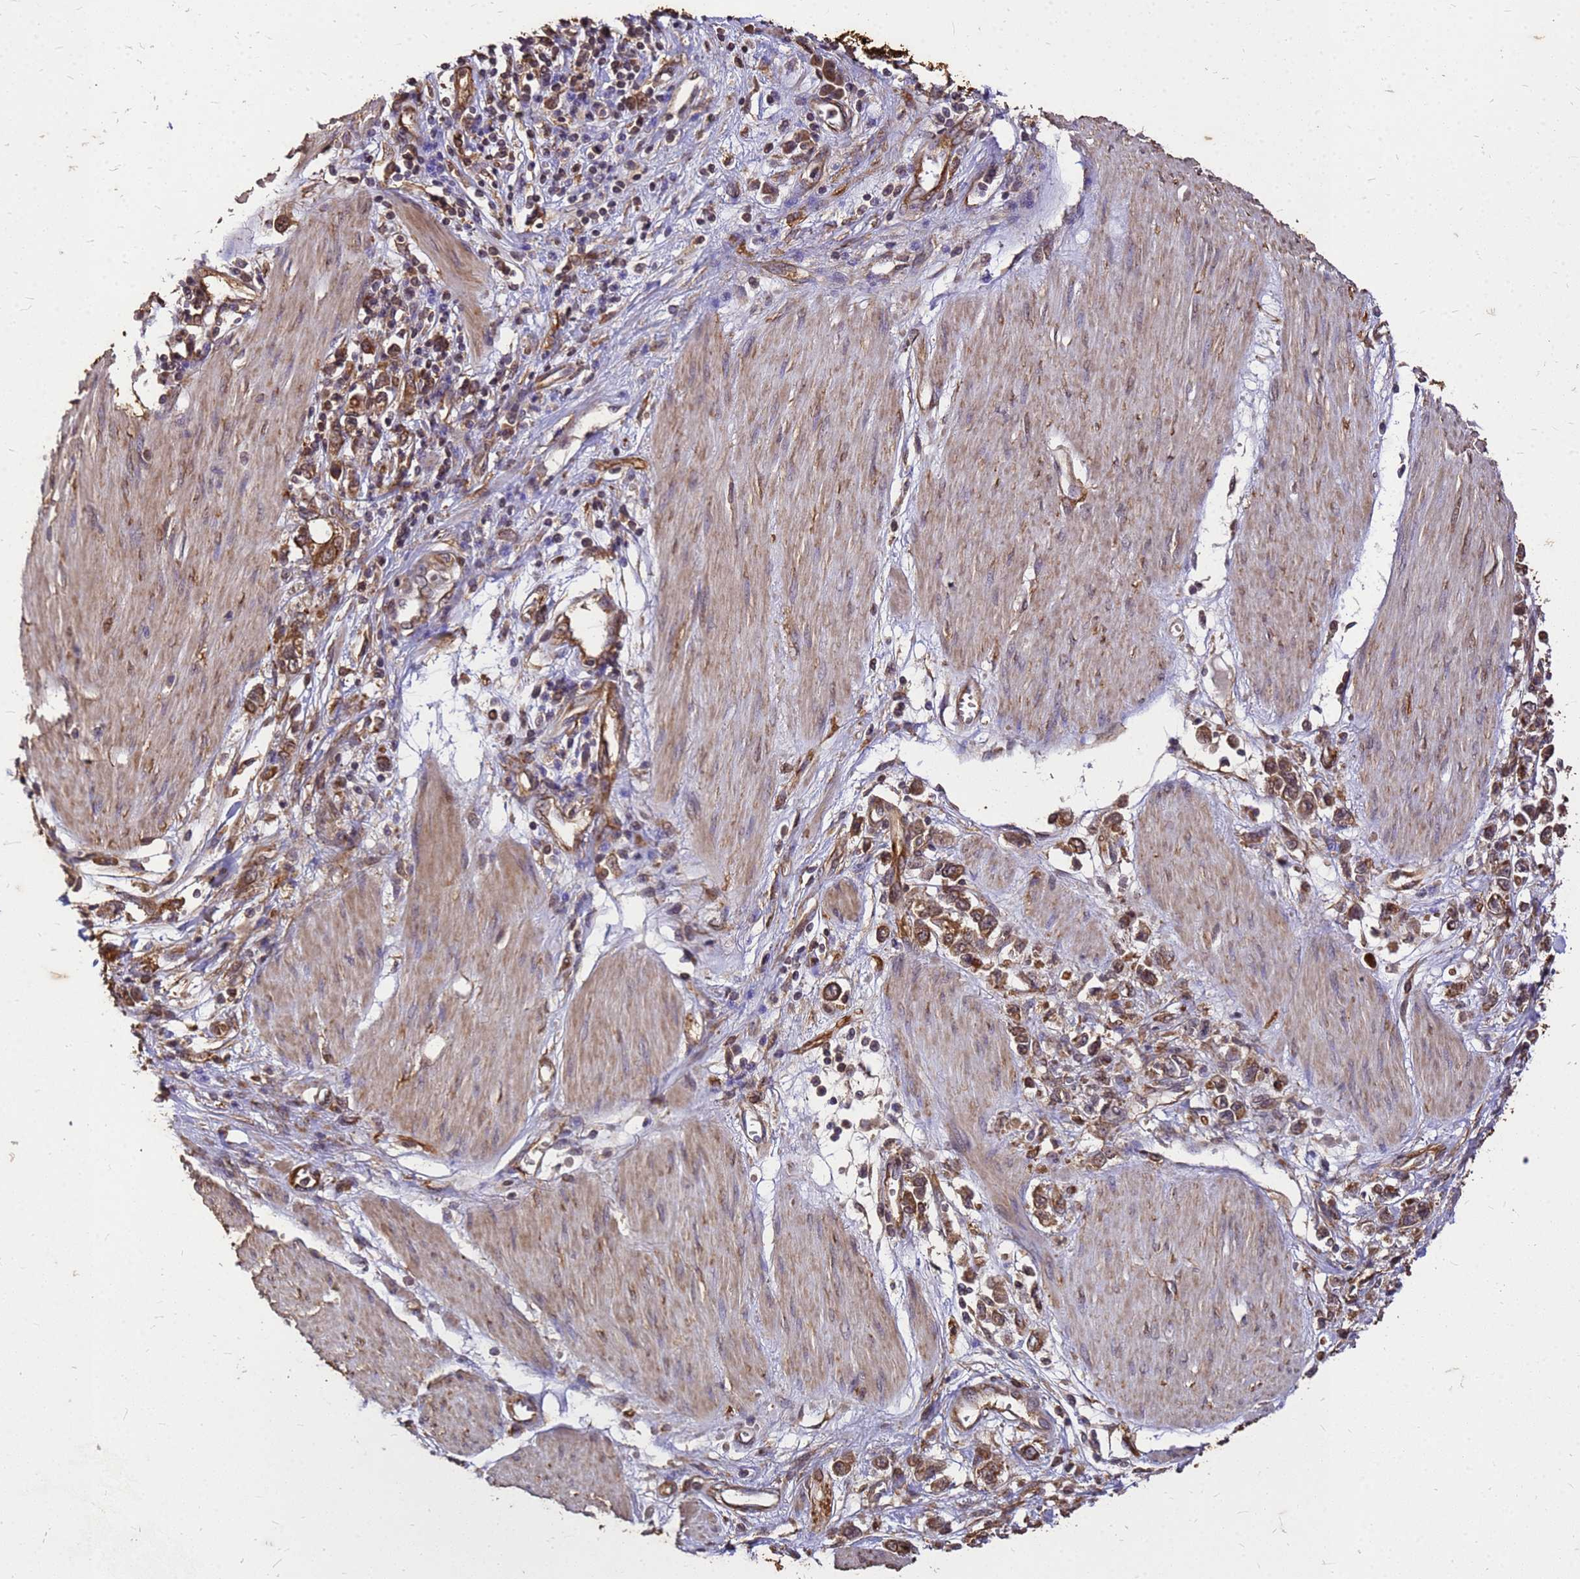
{"staining": {"intensity": "moderate", "quantity": ">75%", "location": "cytoplasmic/membranous"}, "tissue": "stomach cancer", "cell_type": "Tumor cells", "image_type": "cancer", "snomed": [{"axis": "morphology", "description": "Adenocarcinoma, NOS"}, {"axis": "topography", "description": "Stomach"}], "caption": "Human stomach cancer (adenocarcinoma) stained for a protein (brown) exhibits moderate cytoplasmic/membranous positive staining in approximately >75% of tumor cells.", "gene": "ZNF618", "patient": {"sex": "female", "age": 76}}